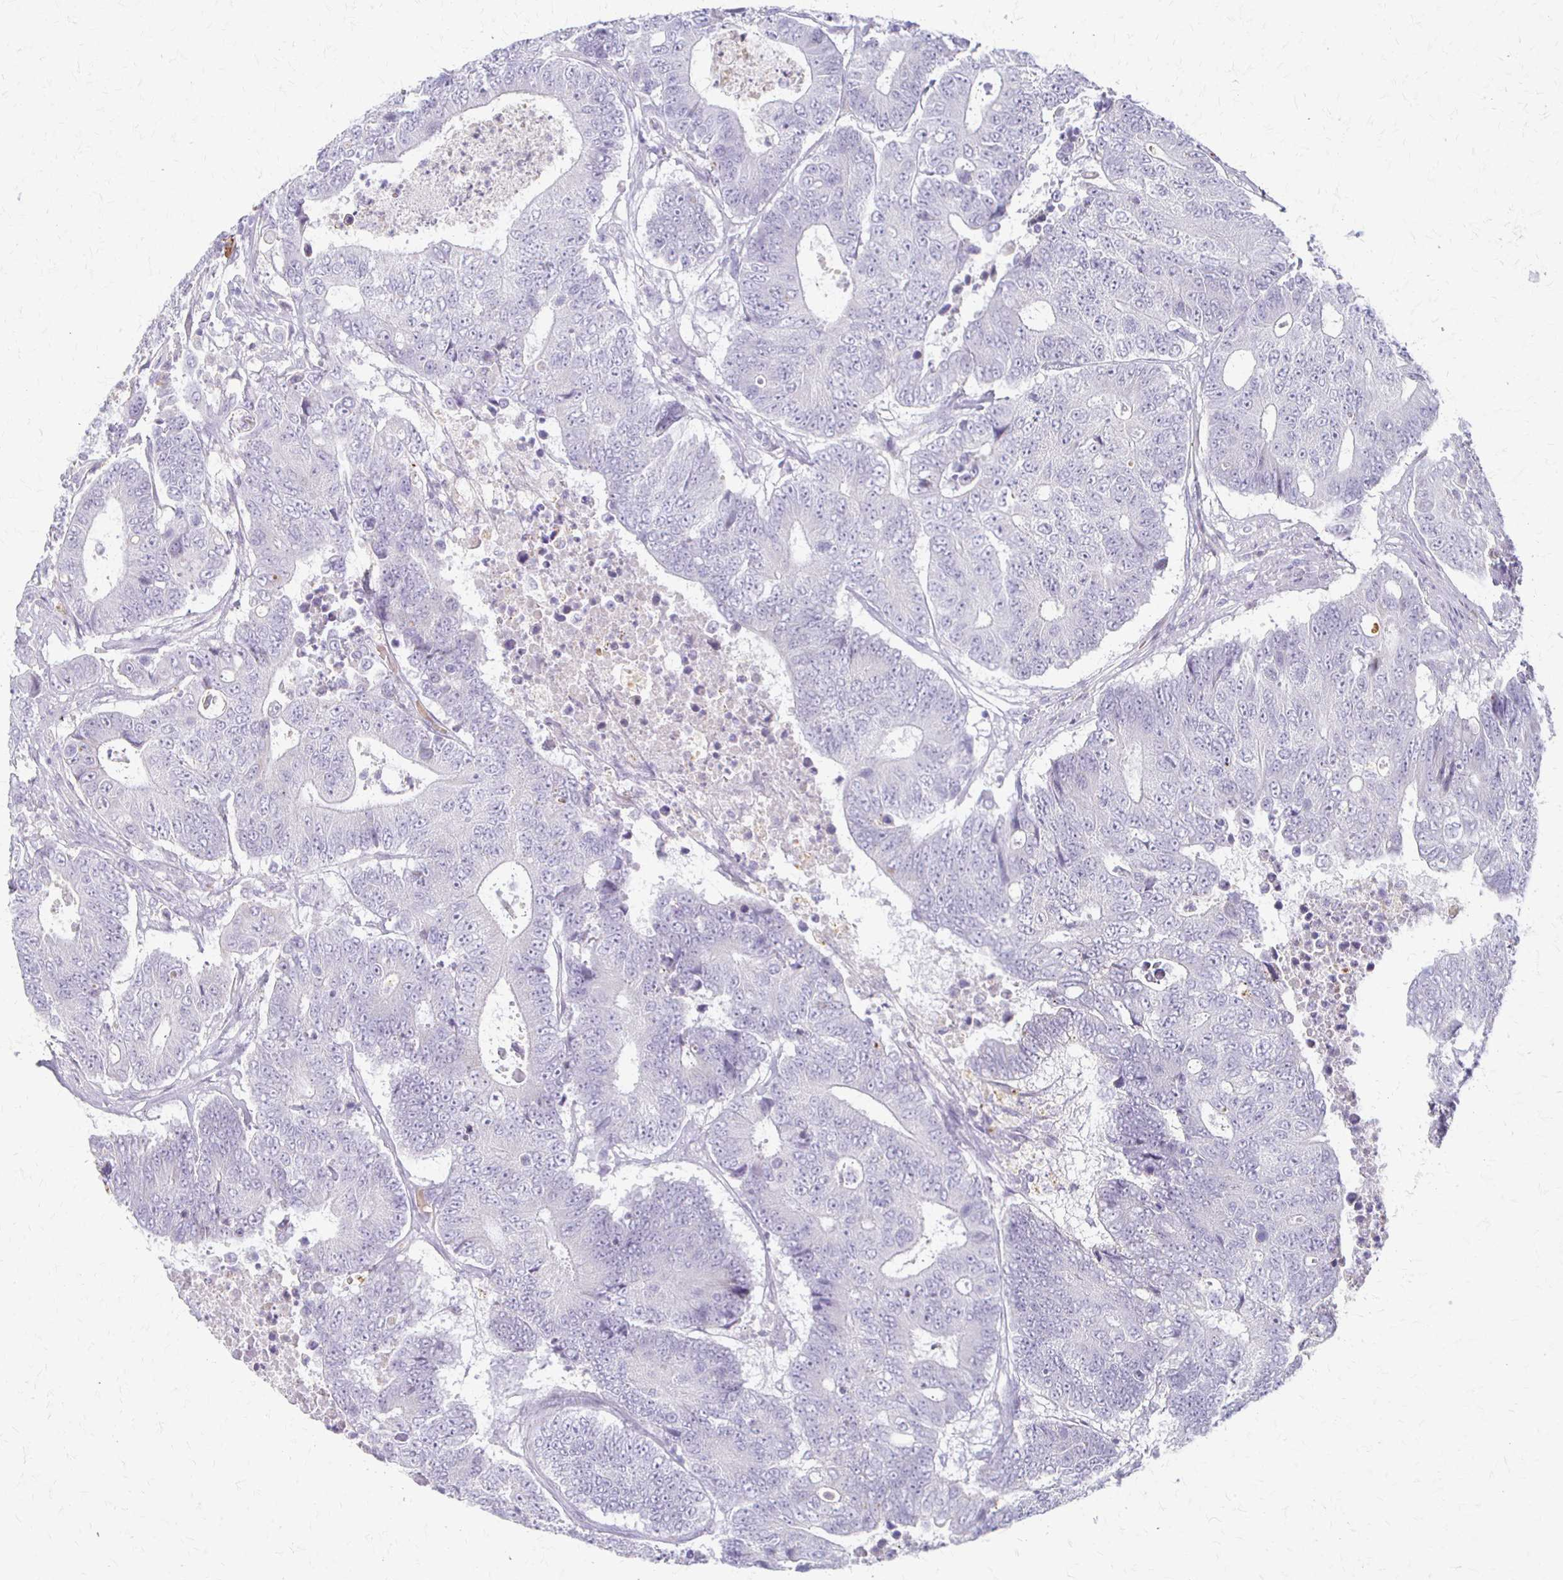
{"staining": {"intensity": "negative", "quantity": "none", "location": "none"}, "tissue": "colorectal cancer", "cell_type": "Tumor cells", "image_type": "cancer", "snomed": [{"axis": "morphology", "description": "Adenocarcinoma, NOS"}, {"axis": "topography", "description": "Colon"}], "caption": "This is an immunohistochemistry (IHC) histopathology image of human colorectal adenocarcinoma. There is no positivity in tumor cells.", "gene": "ACP5", "patient": {"sex": "female", "age": 48}}